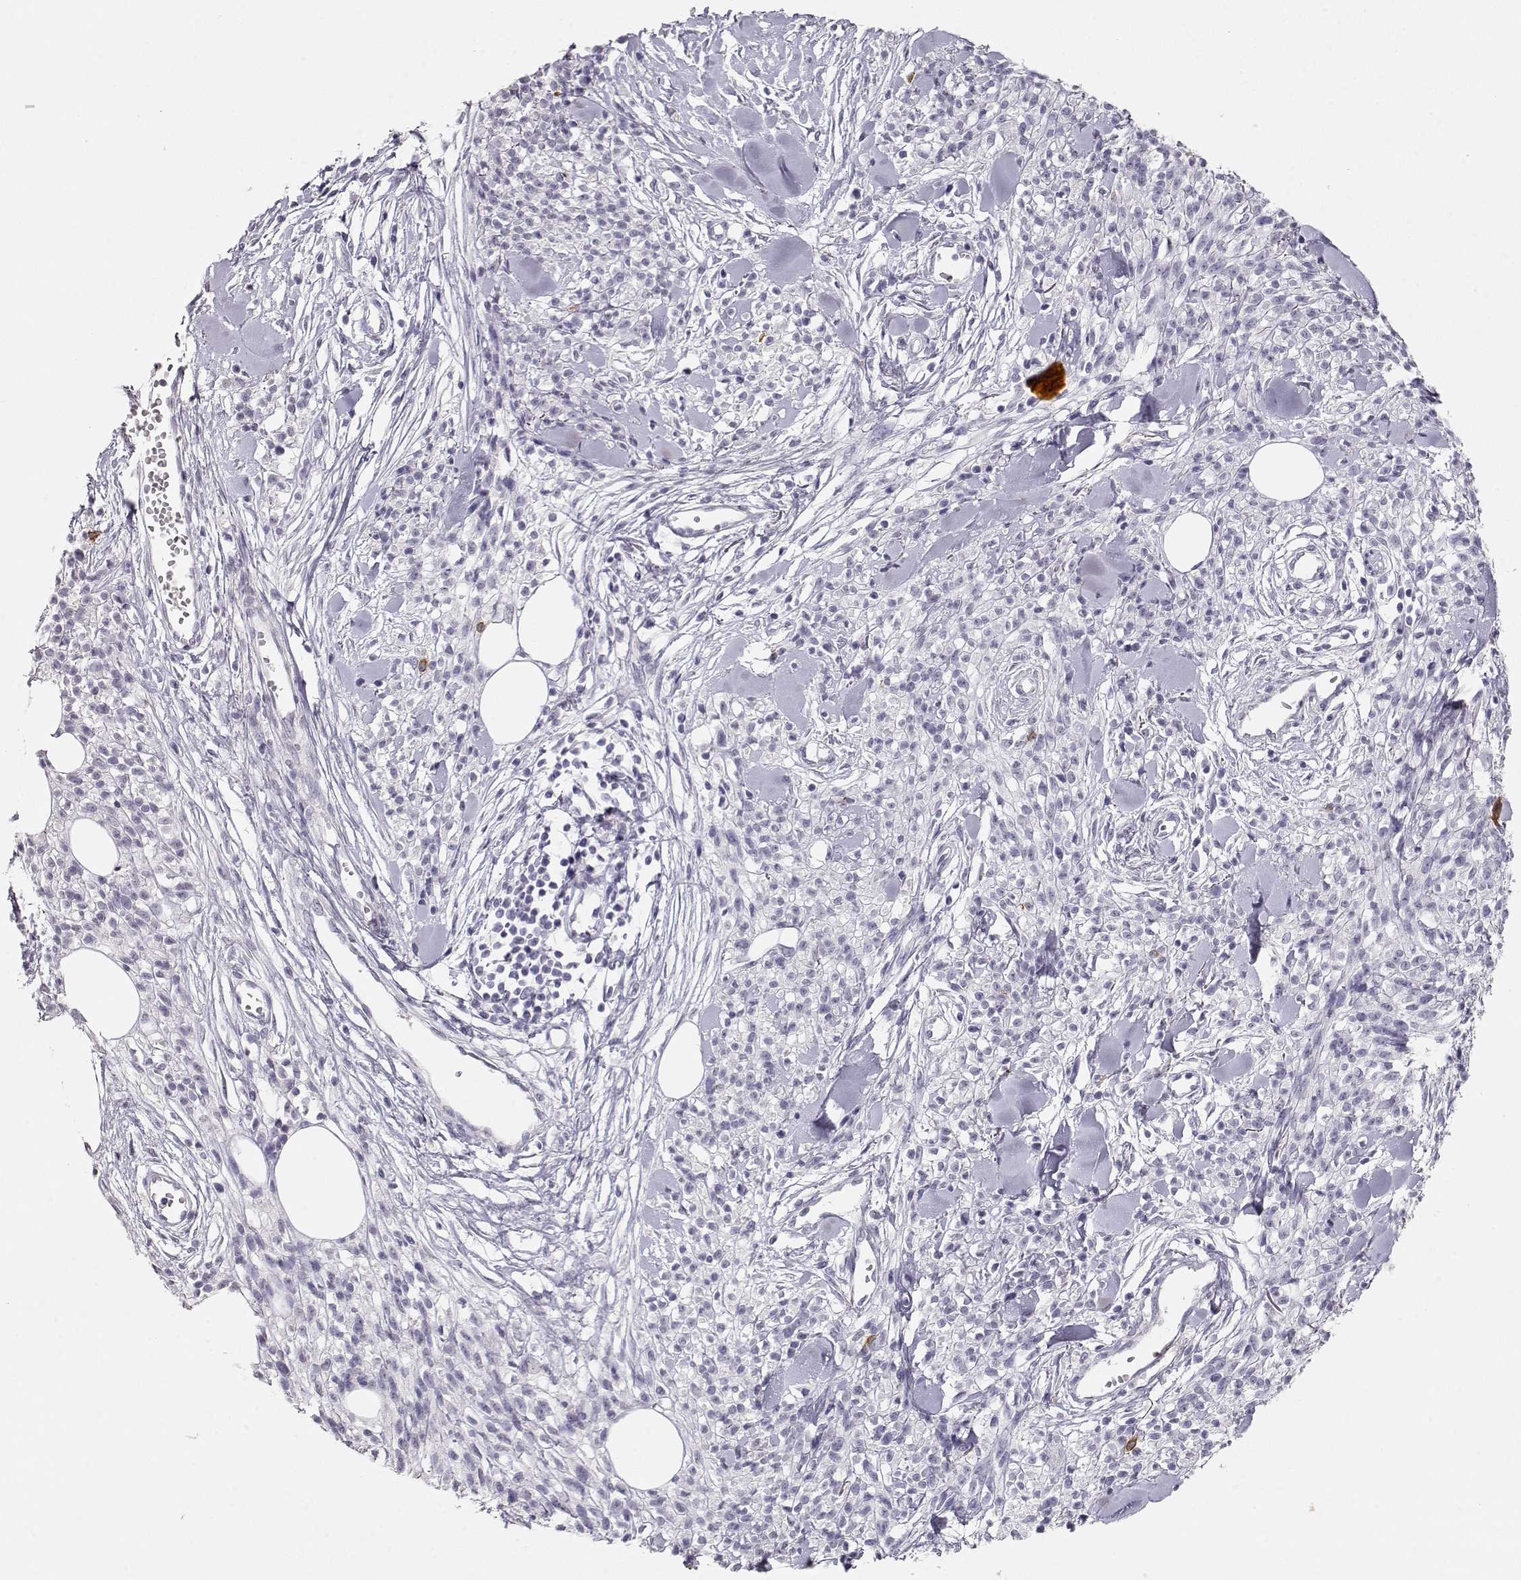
{"staining": {"intensity": "negative", "quantity": "none", "location": "none"}, "tissue": "melanoma", "cell_type": "Tumor cells", "image_type": "cancer", "snomed": [{"axis": "morphology", "description": "Malignant melanoma, NOS"}, {"axis": "topography", "description": "Skin"}, {"axis": "topography", "description": "Skin of trunk"}], "caption": "Immunohistochemistry (IHC) of melanoma displays no positivity in tumor cells.", "gene": "MAGEC1", "patient": {"sex": "male", "age": 74}}